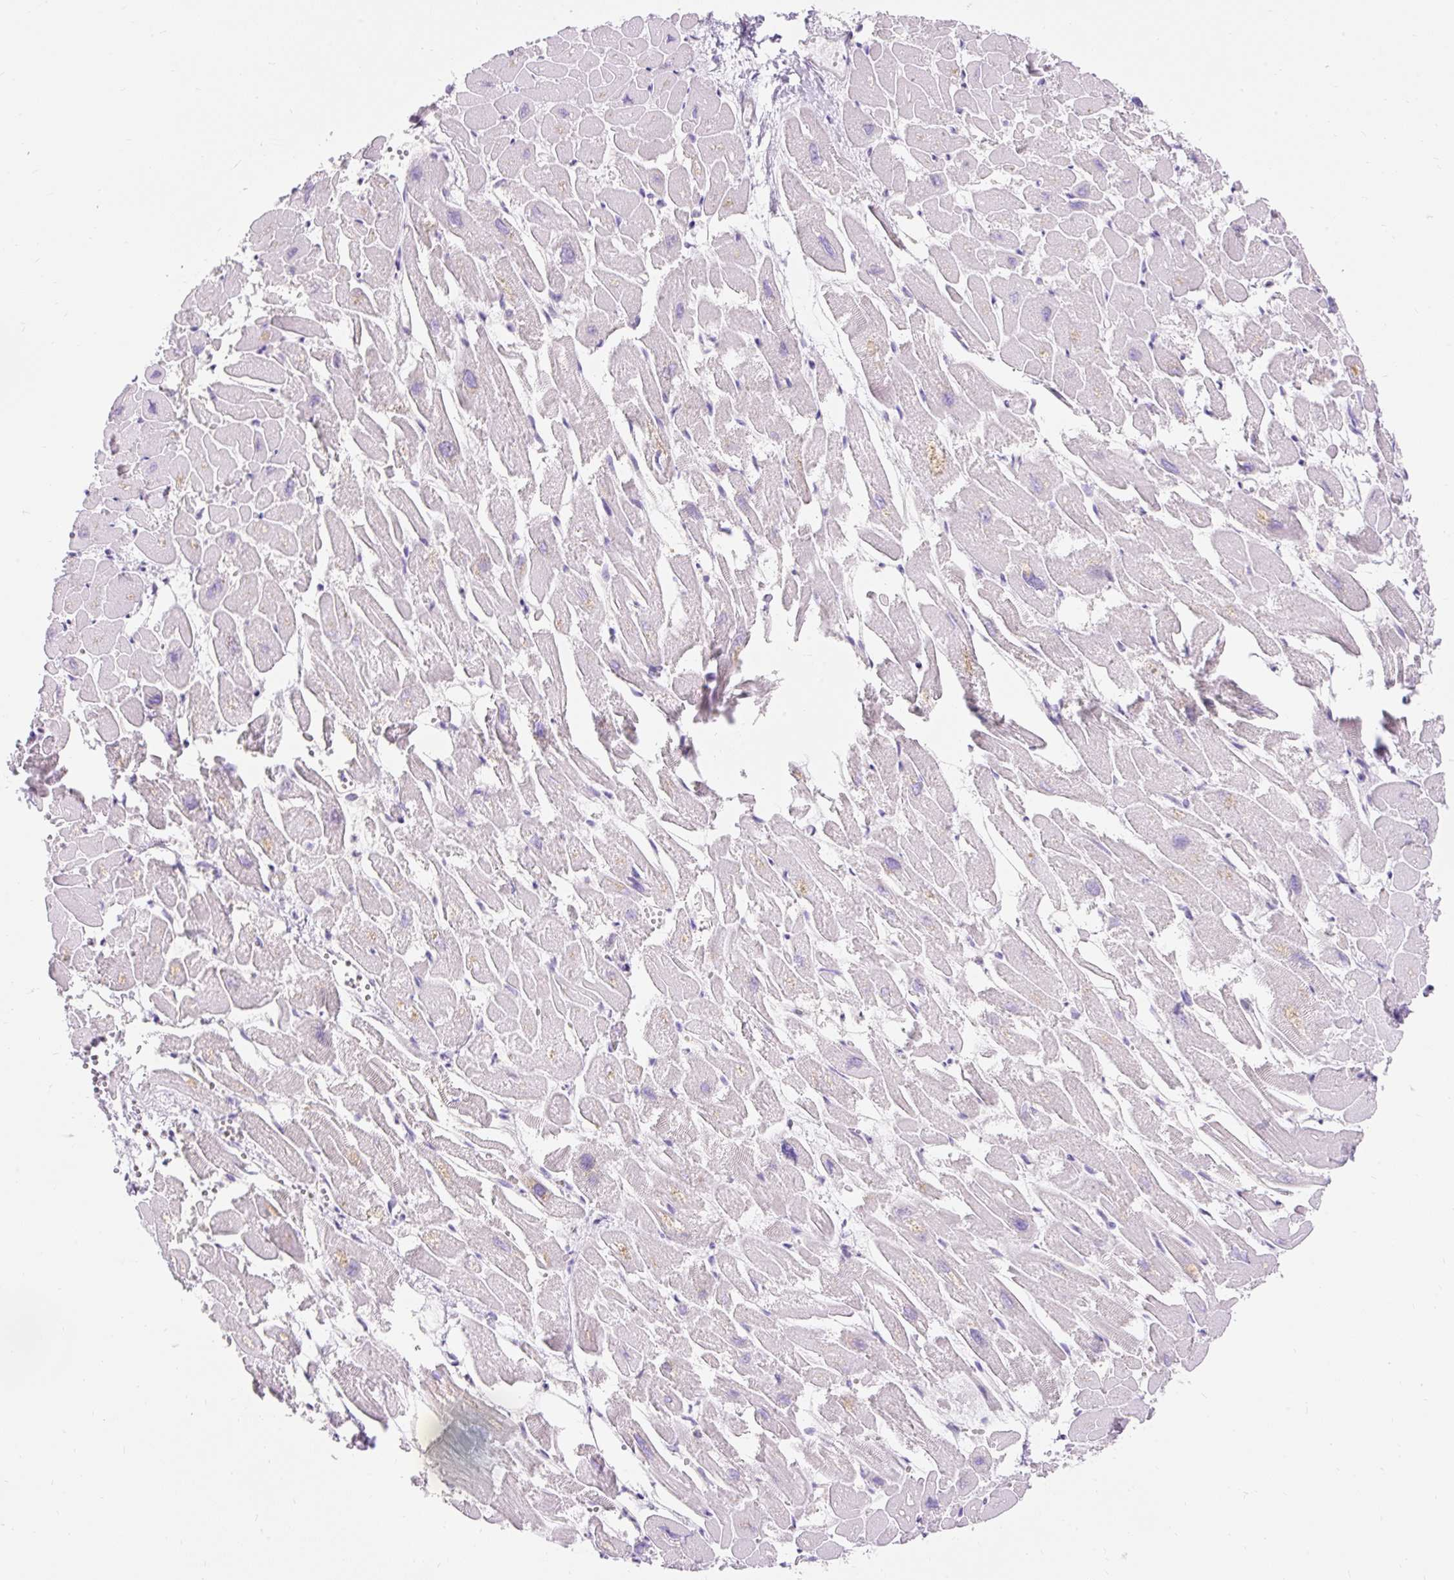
{"staining": {"intensity": "negative", "quantity": "none", "location": "none"}, "tissue": "heart muscle", "cell_type": "Cardiomyocytes", "image_type": "normal", "snomed": [{"axis": "morphology", "description": "Normal tissue, NOS"}, {"axis": "topography", "description": "Heart"}], "caption": "A high-resolution image shows immunohistochemistry staining of unremarkable heart muscle, which shows no significant expression in cardiomyocytes.", "gene": "TMEM150C", "patient": {"sex": "male", "age": 54}}